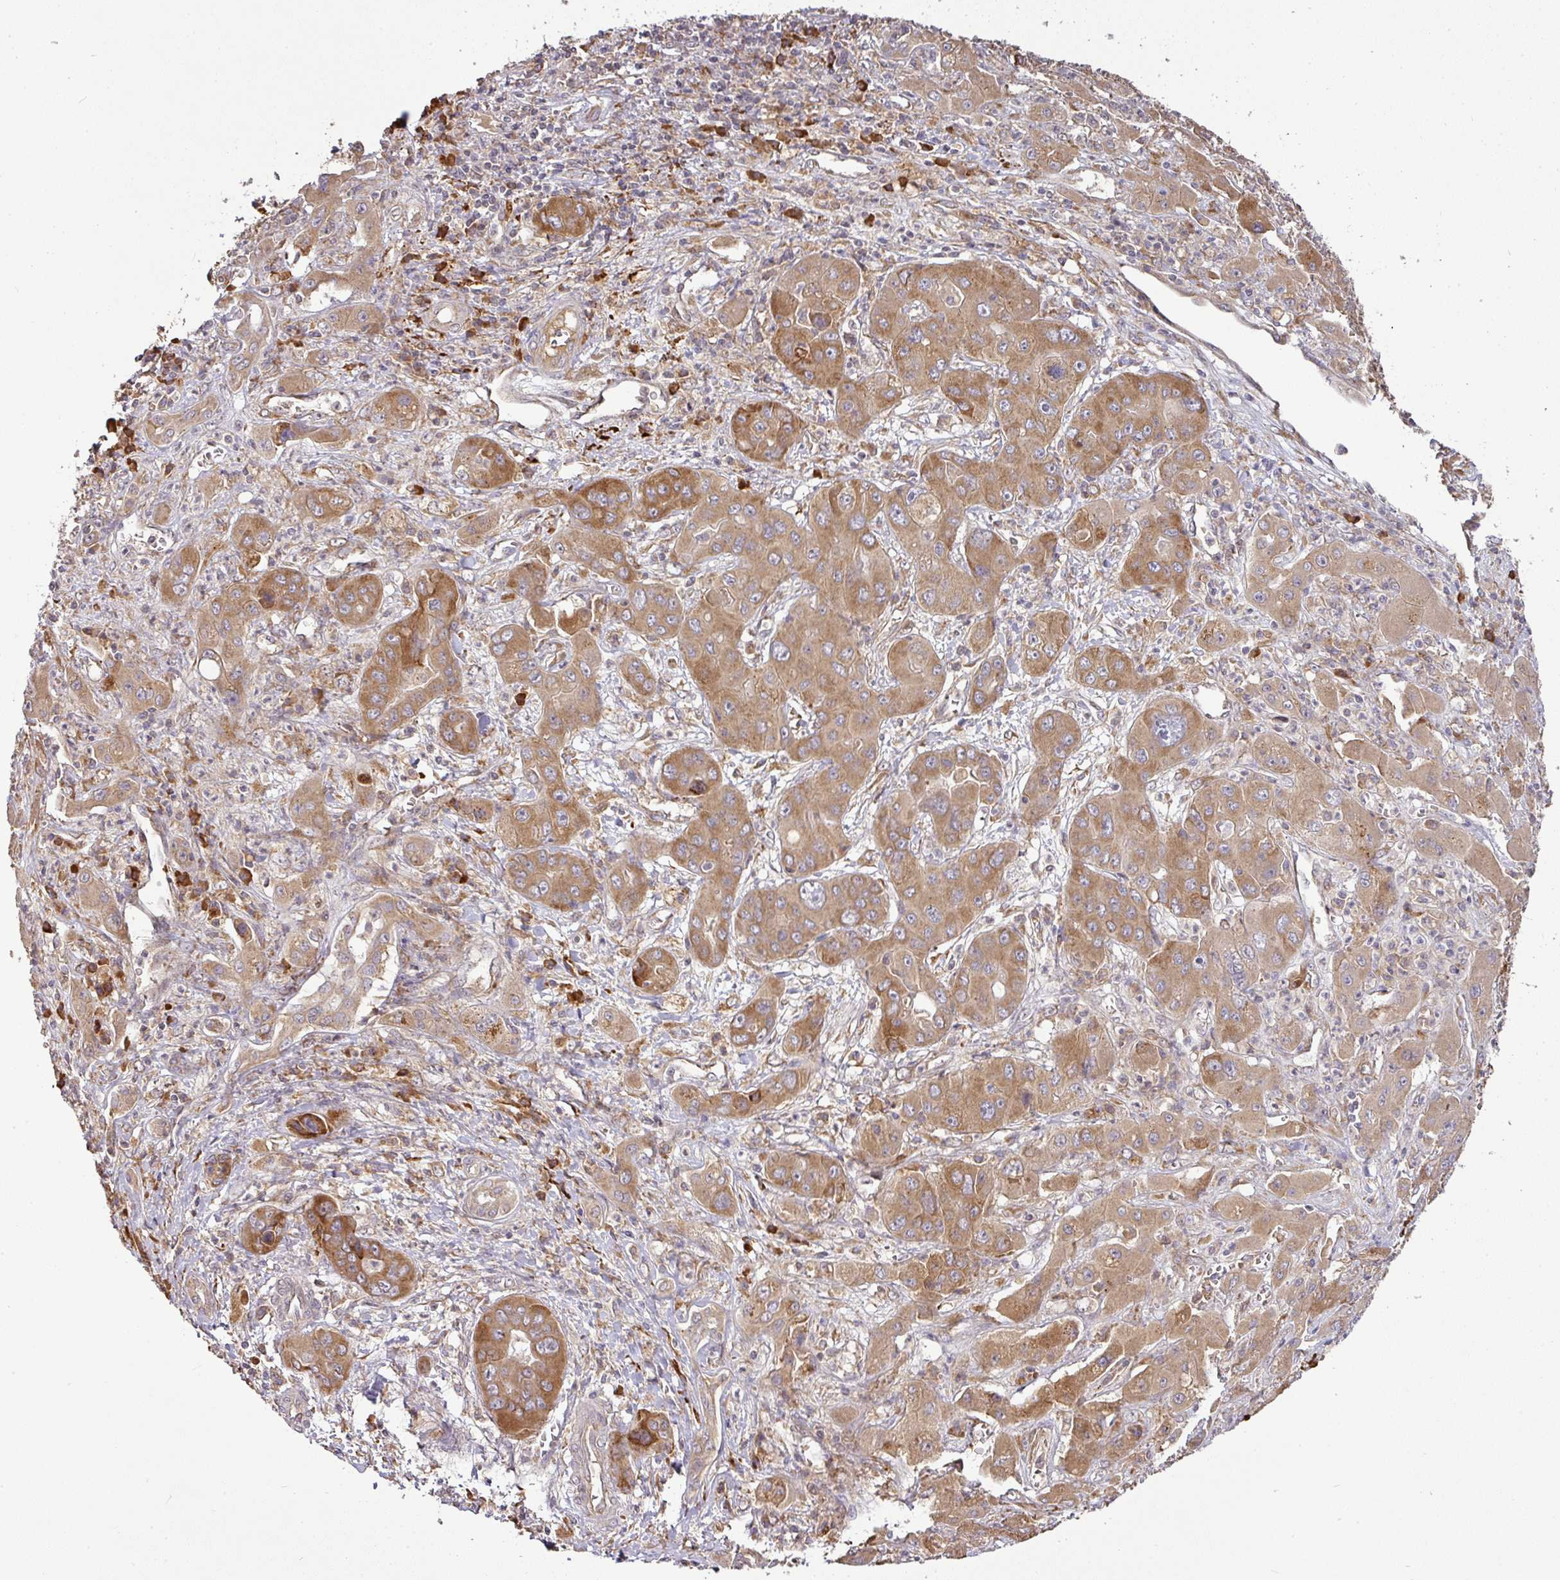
{"staining": {"intensity": "moderate", "quantity": ">75%", "location": "cytoplasmic/membranous"}, "tissue": "liver cancer", "cell_type": "Tumor cells", "image_type": "cancer", "snomed": [{"axis": "morphology", "description": "Cholangiocarcinoma"}, {"axis": "topography", "description": "Liver"}], "caption": "Moderate cytoplasmic/membranous expression is present in about >75% of tumor cells in liver cholangiocarcinoma. Immunohistochemistry (ihc) stains the protein of interest in brown and the nuclei are stained blue.", "gene": "GALP", "patient": {"sex": "male", "age": 67}}